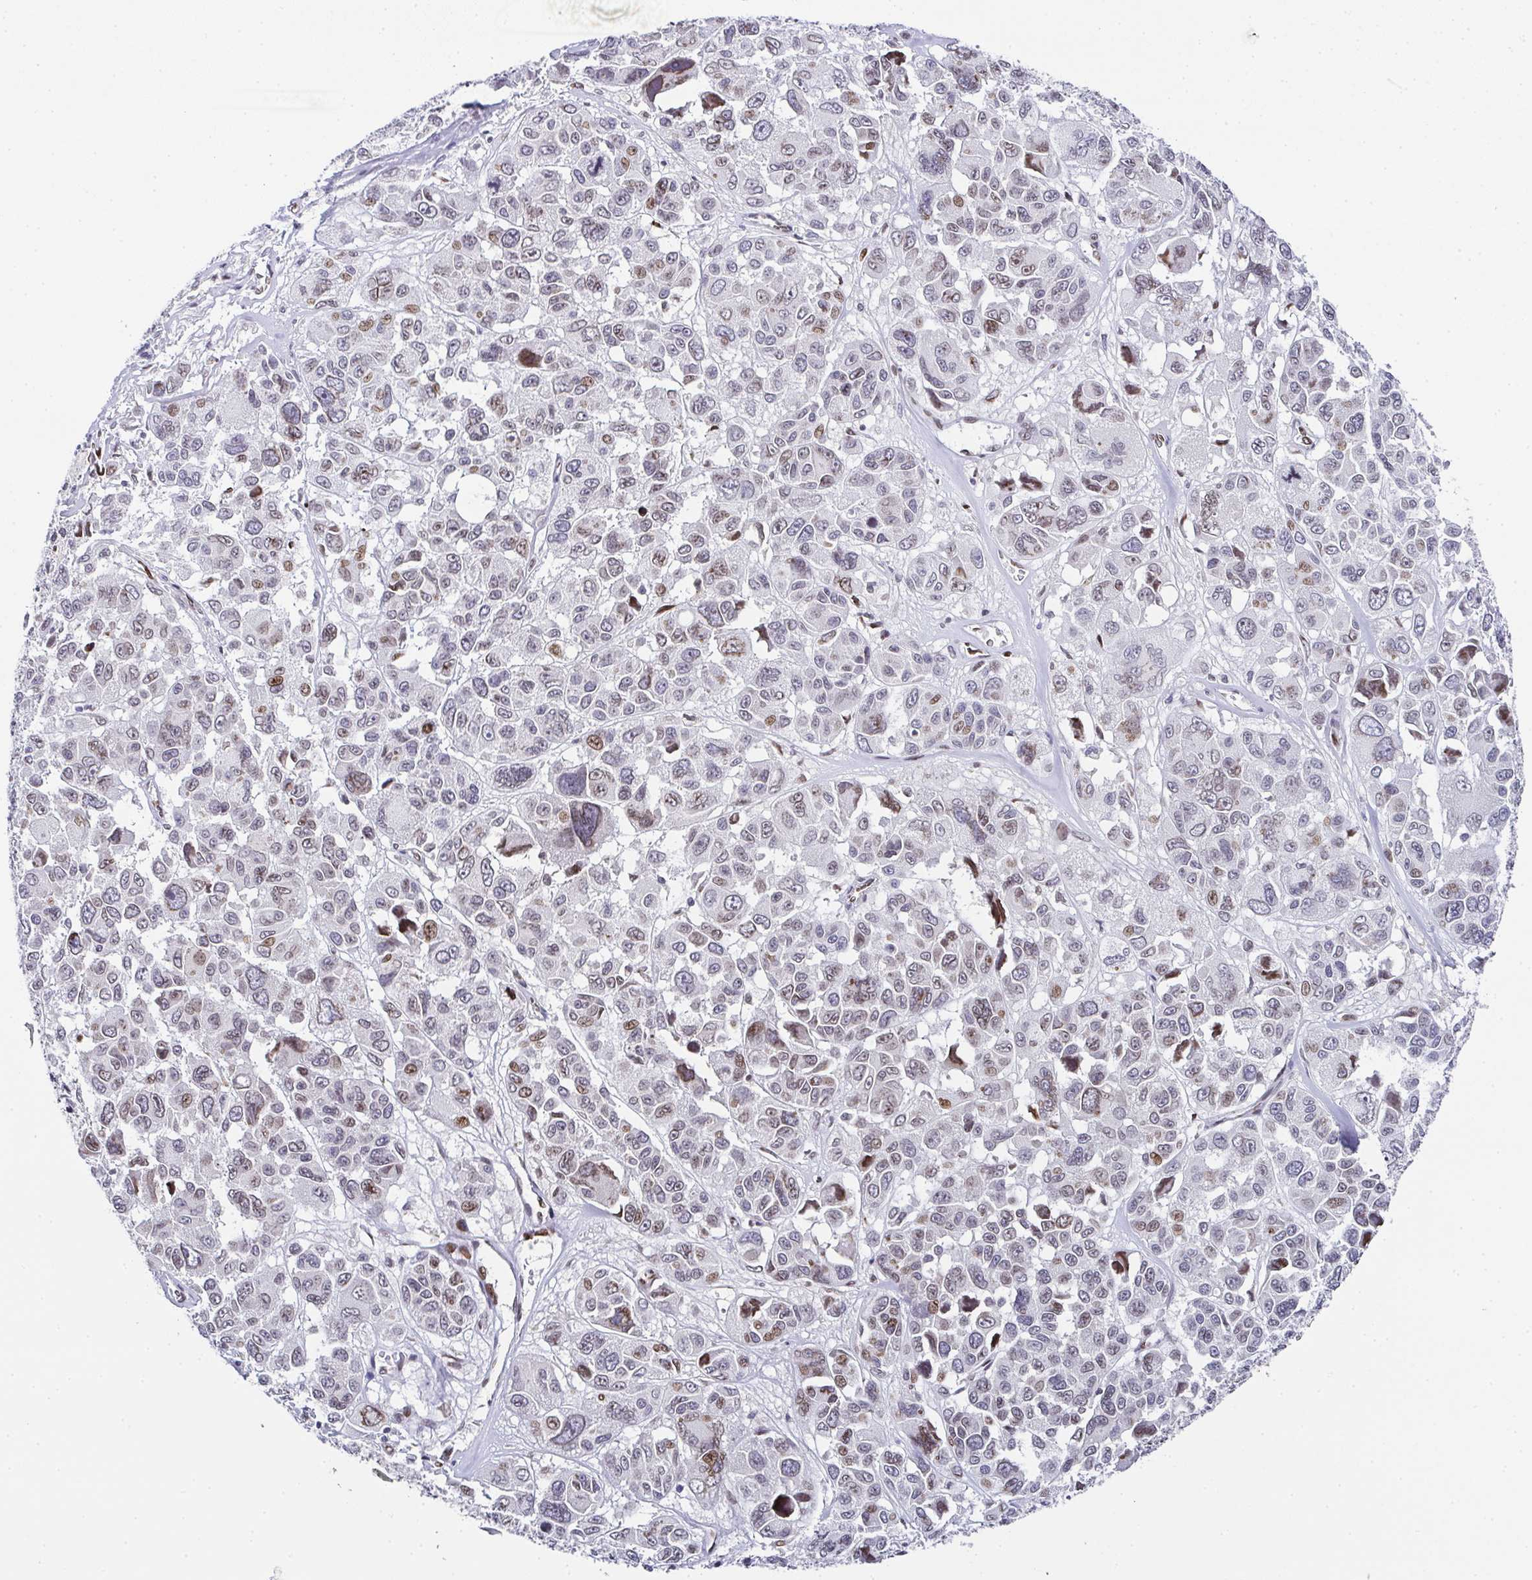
{"staining": {"intensity": "moderate", "quantity": "<25%", "location": "nuclear"}, "tissue": "melanoma", "cell_type": "Tumor cells", "image_type": "cancer", "snomed": [{"axis": "morphology", "description": "Malignant melanoma, NOS"}, {"axis": "topography", "description": "Skin"}], "caption": "Immunohistochemical staining of malignant melanoma exhibits moderate nuclear protein staining in approximately <25% of tumor cells.", "gene": "RB1", "patient": {"sex": "female", "age": 66}}